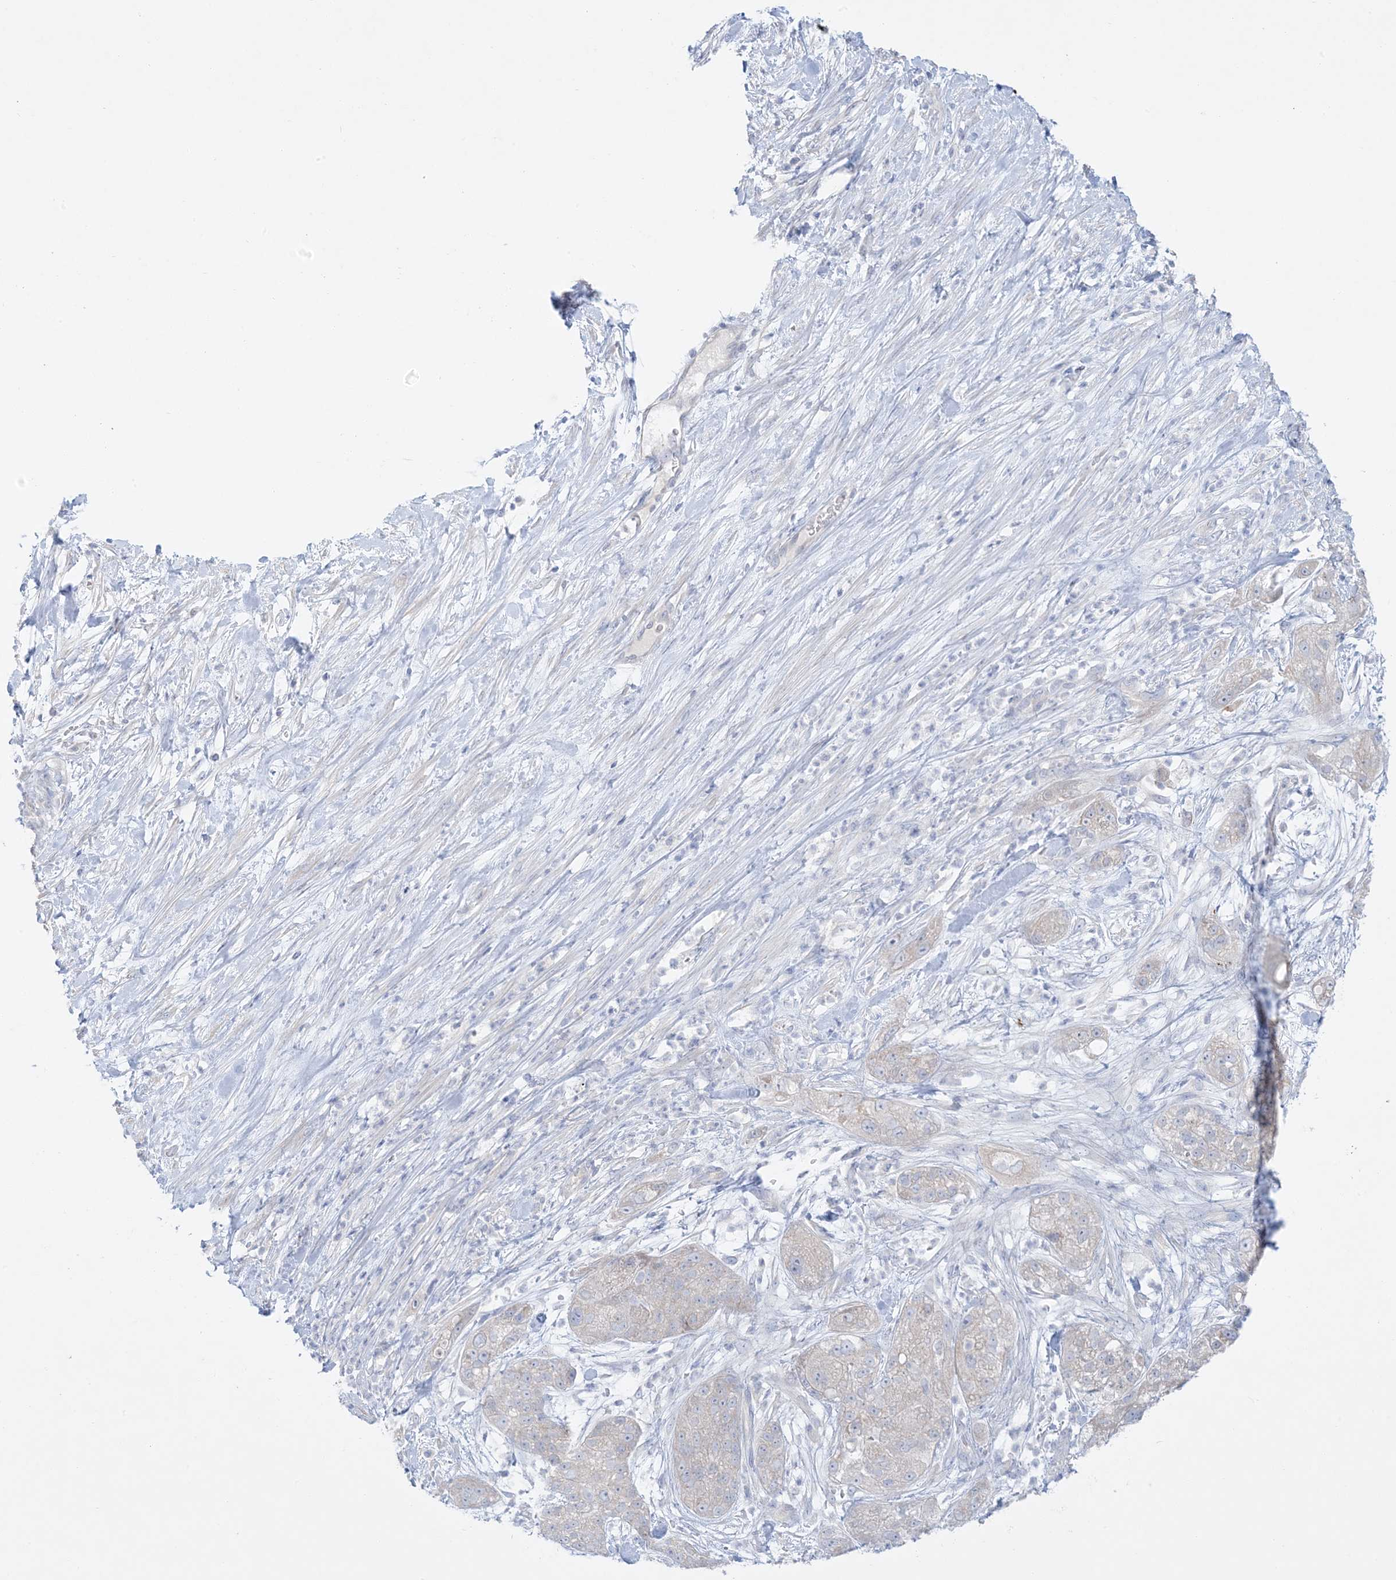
{"staining": {"intensity": "negative", "quantity": "none", "location": "none"}, "tissue": "pancreatic cancer", "cell_type": "Tumor cells", "image_type": "cancer", "snomed": [{"axis": "morphology", "description": "Adenocarcinoma, NOS"}, {"axis": "topography", "description": "Pancreas"}], "caption": "Pancreatic cancer was stained to show a protein in brown. There is no significant positivity in tumor cells. Nuclei are stained in blue.", "gene": "FAM184A", "patient": {"sex": "female", "age": 78}}